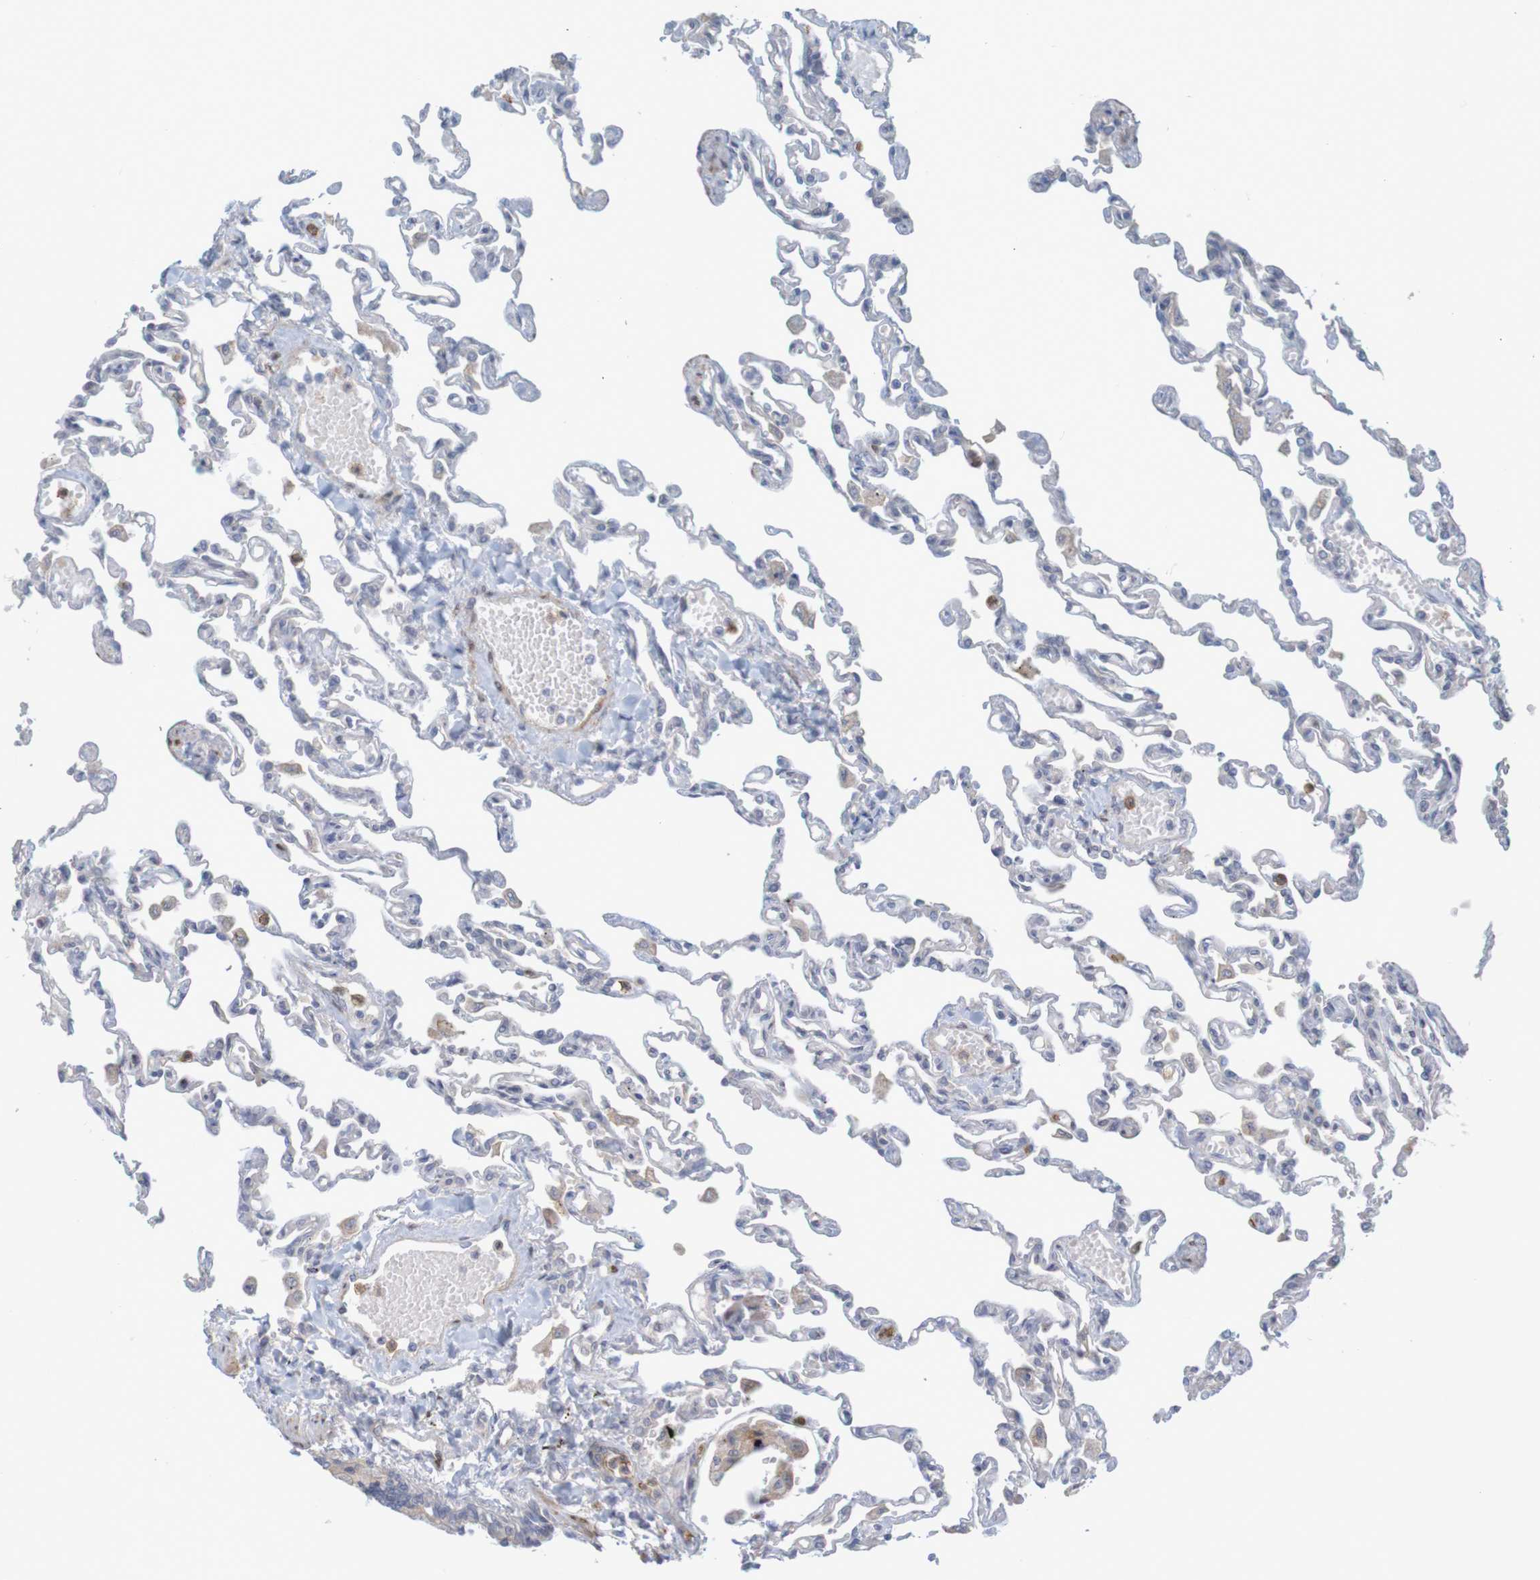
{"staining": {"intensity": "weak", "quantity": "<25%", "location": "cytoplasmic/membranous"}, "tissue": "lung", "cell_type": "Alveolar cells", "image_type": "normal", "snomed": [{"axis": "morphology", "description": "Normal tissue, NOS"}, {"axis": "topography", "description": "Lung"}], "caption": "The photomicrograph shows no significant positivity in alveolar cells of lung. (DAB immunohistochemistry (IHC) with hematoxylin counter stain).", "gene": "KRT23", "patient": {"sex": "male", "age": 21}}